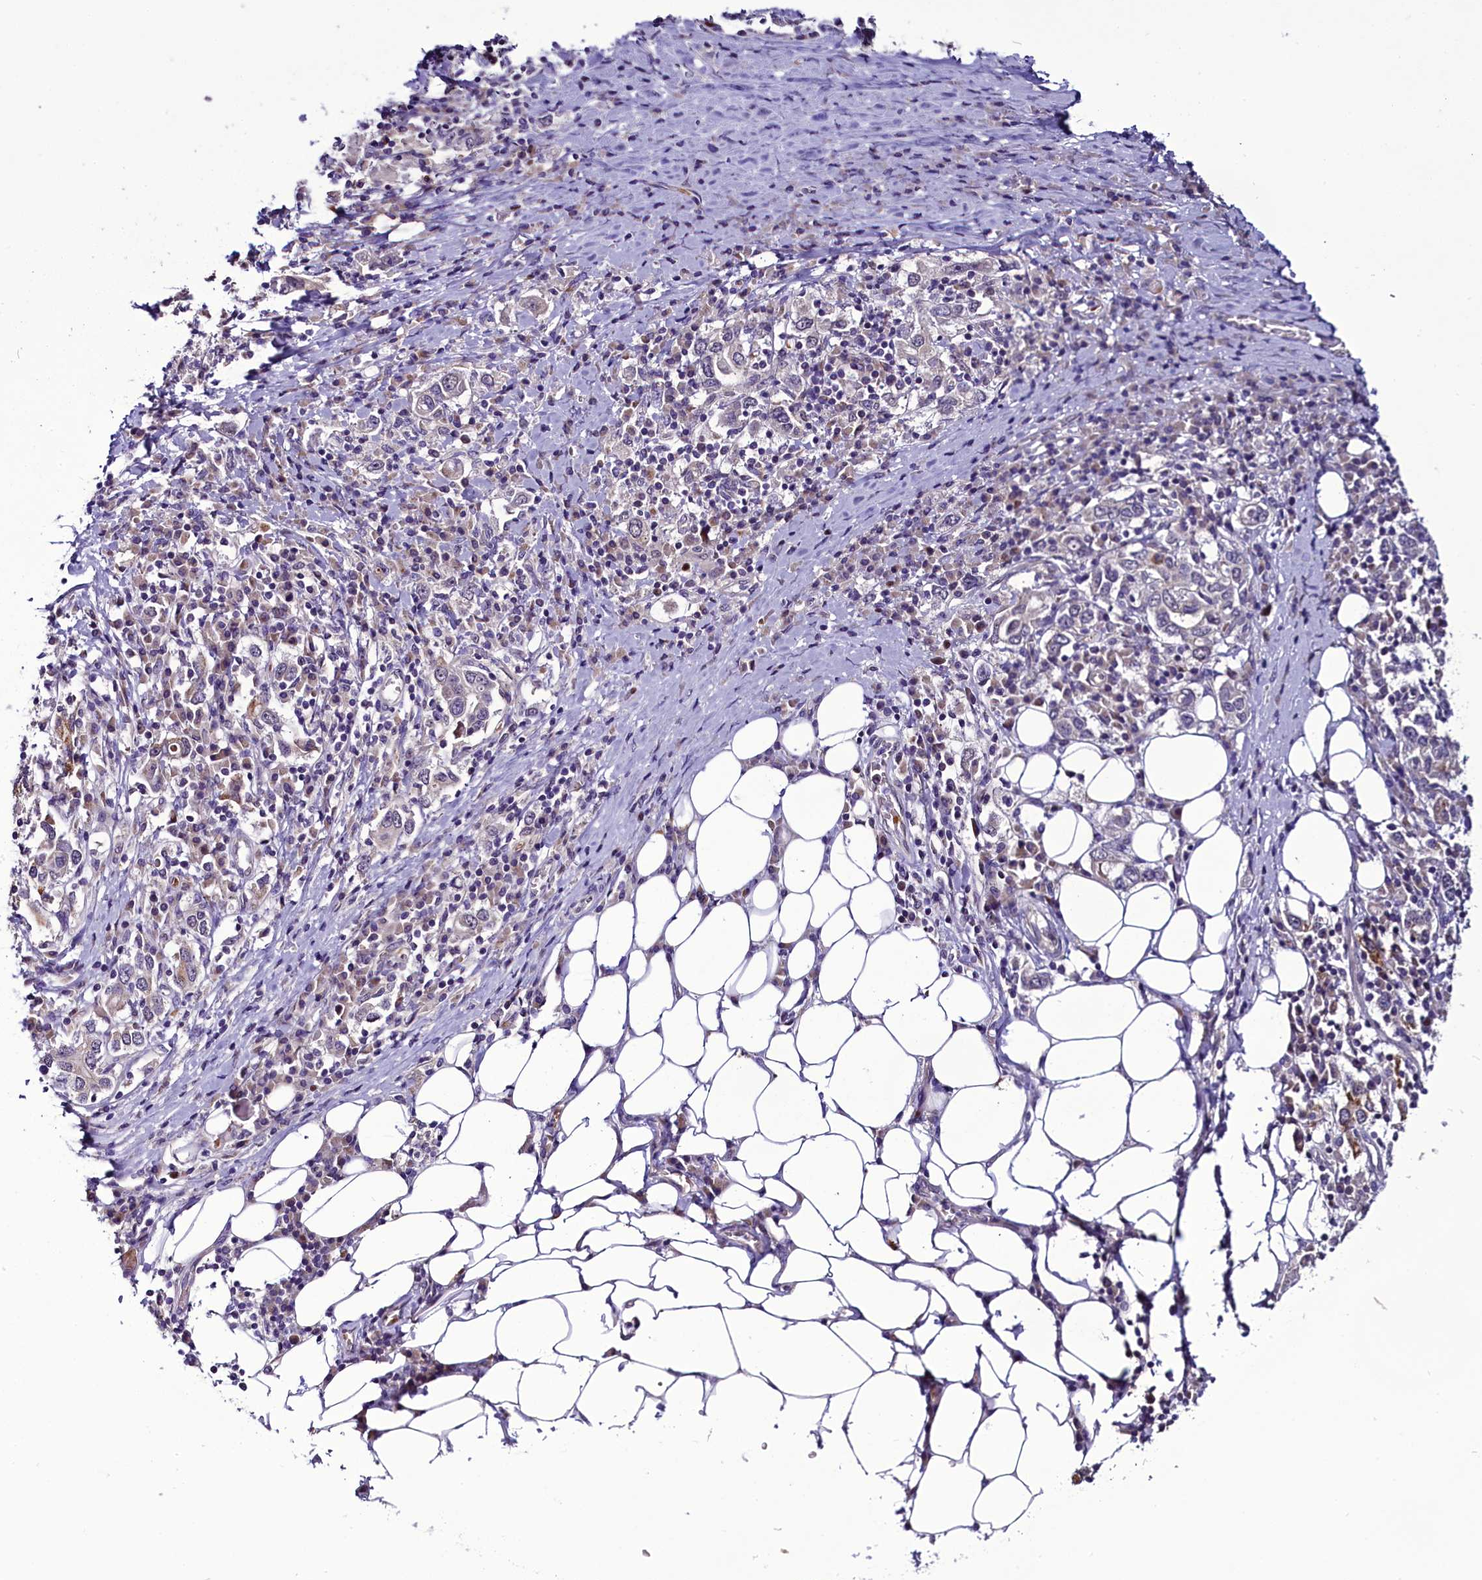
{"staining": {"intensity": "negative", "quantity": "none", "location": "none"}, "tissue": "stomach cancer", "cell_type": "Tumor cells", "image_type": "cancer", "snomed": [{"axis": "morphology", "description": "Adenocarcinoma, NOS"}, {"axis": "topography", "description": "Stomach, upper"}, {"axis": "topography", "description": "Stomach"}], "caption": "This is an immunohistochemistry micrograph of stomach cancer. There is no staining in tumor cells.", "gene": "C9orf40", "patient": {"sex": "male", "age": 62}}